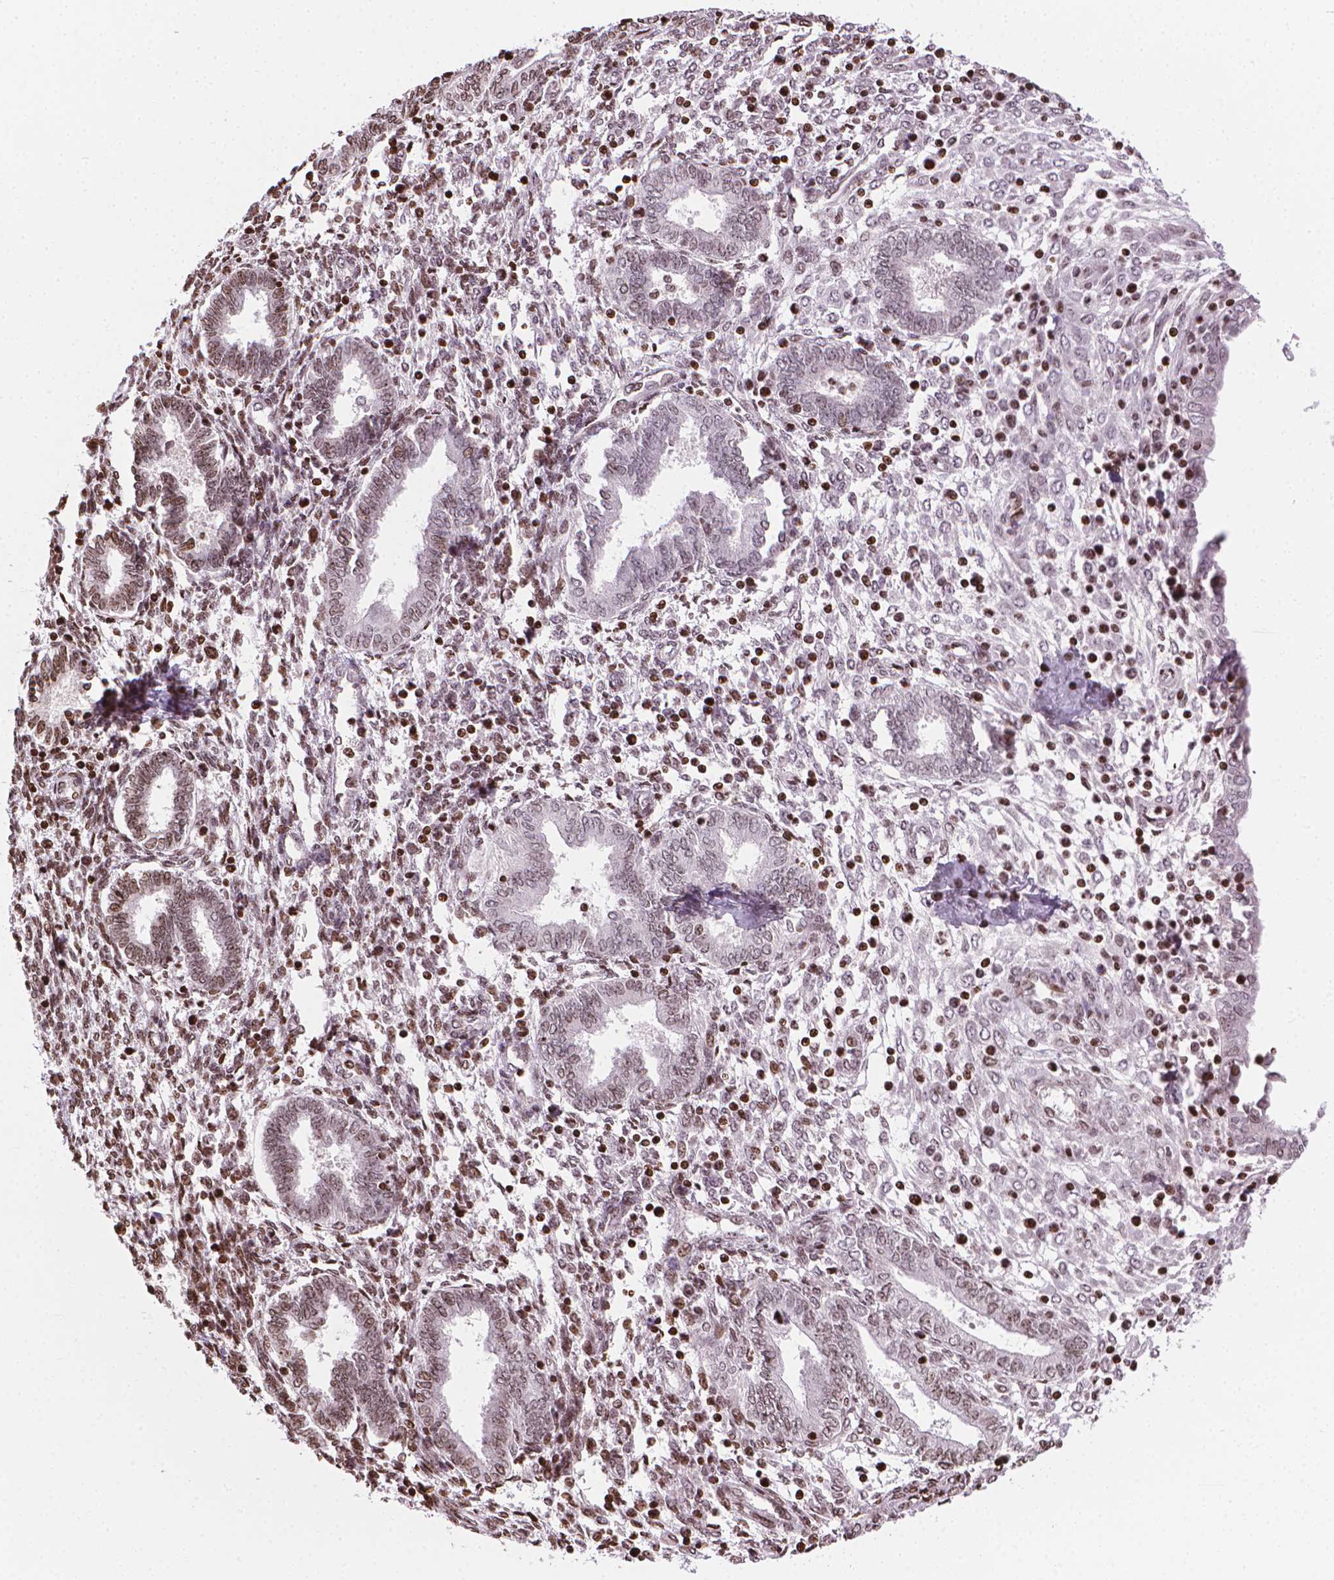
{"staining": {"intensity": "moderate", "quantity": "25%-75%", "location": "nuclear"}, "tissue": "endometrium", "cell_type": "Cells in endometrial stroma", "image_type": "normal", "snomed": [{"axis": "morphology", "description": "Normal tissue, NOS"}, {"axis": "topography", "description": "Endometrium"}], "caption": "Brown immunohistochemical staining in normal human endometrium displays moderate nuclear positivity in approximately 25%-75% of cells in endometrial stroma. (Stains: DAB in brown, nuclei in blue, Microscopy: brightfield microscopy at high magnification).", "gene": "PIP4K2A", "patient": {"sex": "female", "age": 42}}